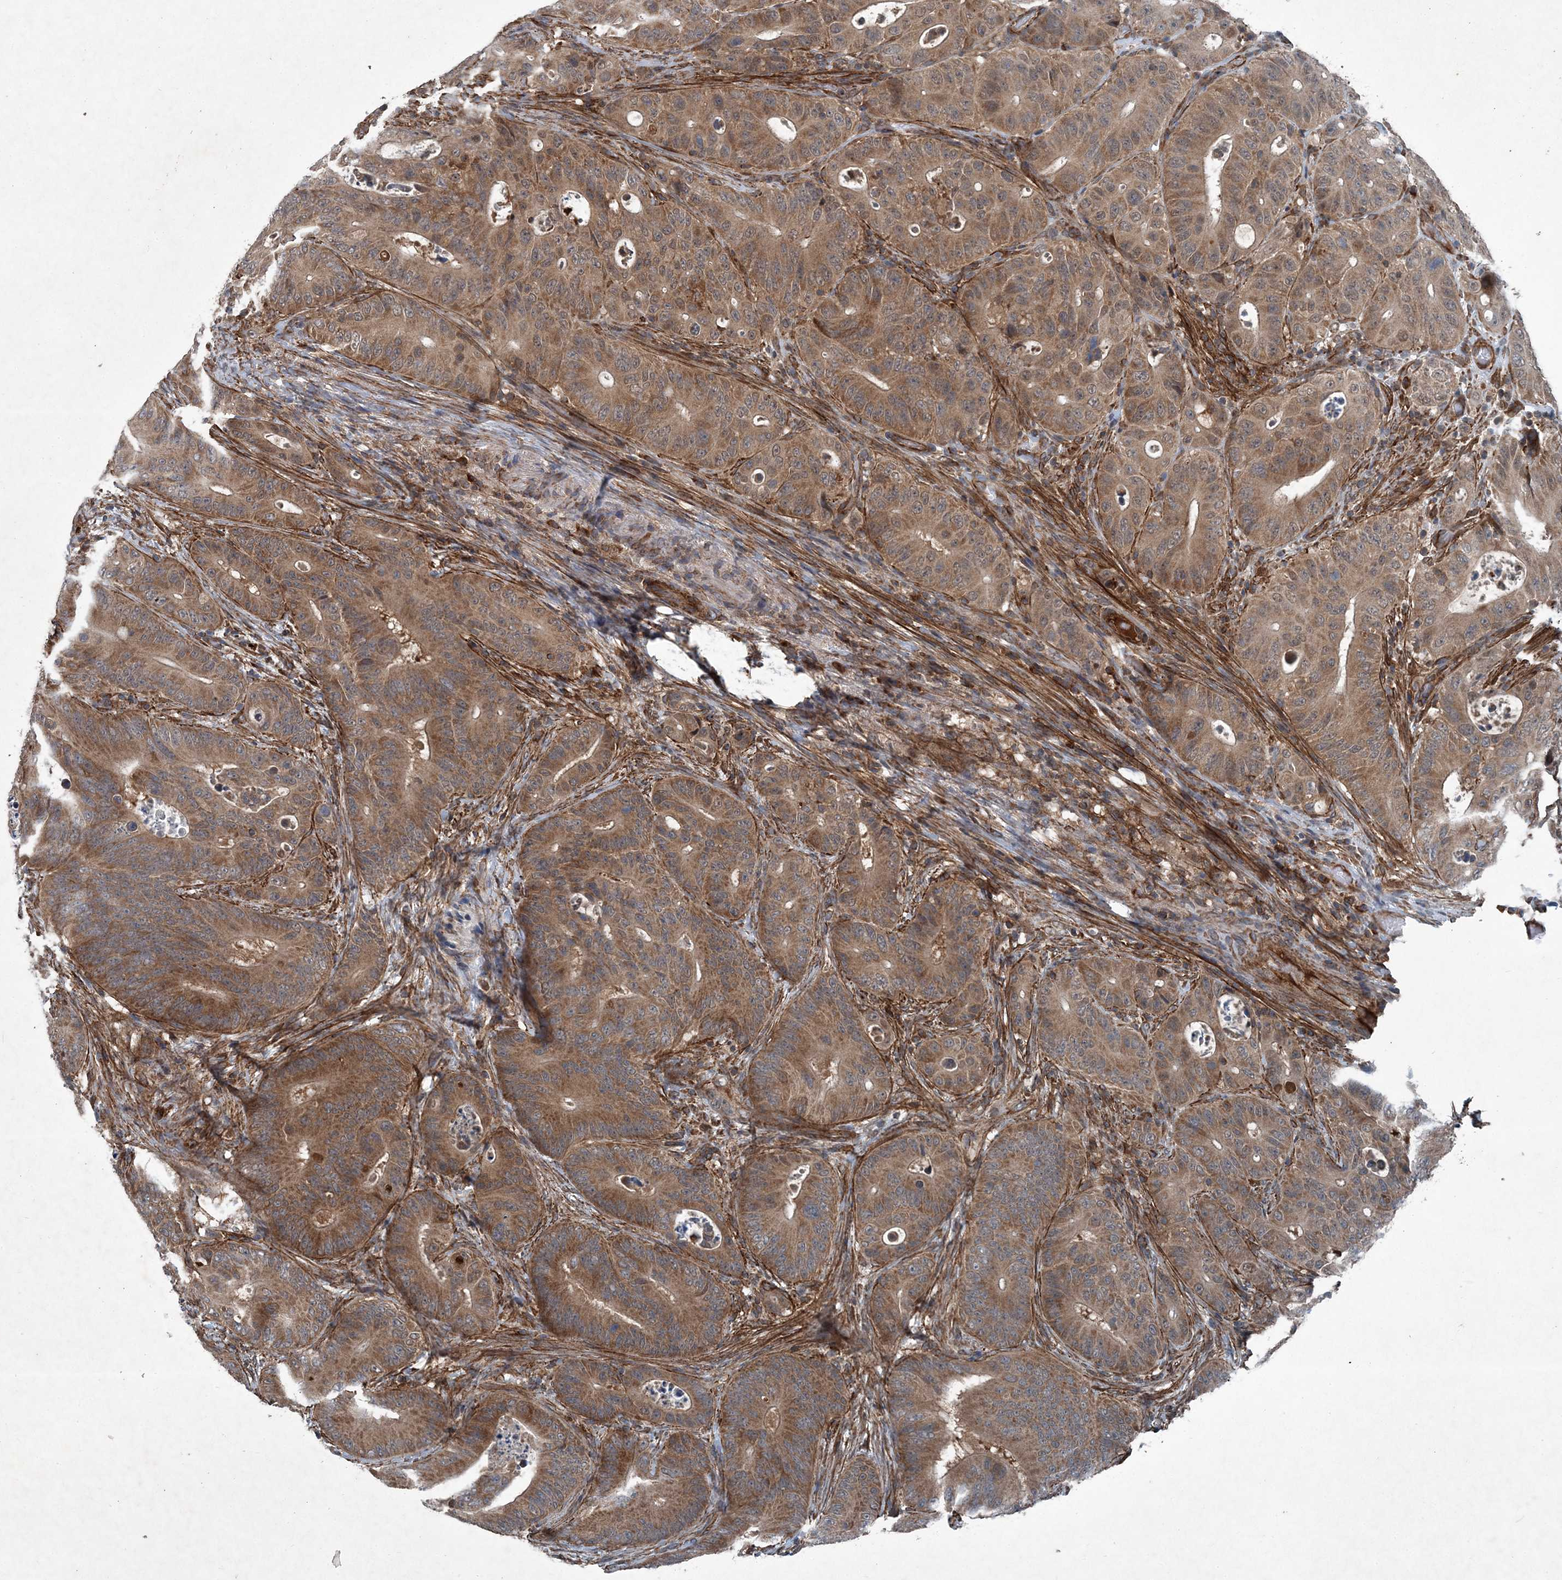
{"staining": {"intensity": "moderate", "quantity": ">75%", "location": "cytoplasmic/membranous"}, "tissue": "colorectal cancer", "cell_type": "Tumor cells", "image_type": "cancer", "snomed": [{"axis": "morphology", "description": "Adenocarcinoma, NOS"}, {"axis": "topography", "description": "Colon"}], "caption": "Protein staining exhibits moderate cytoplasmic/membranous positivity in approximately >75% of tumor cells in colorectal cancer (adenocarcinoma).", "gene": "NDUFA2", "patient": {"sex": "male", "age": 83}}